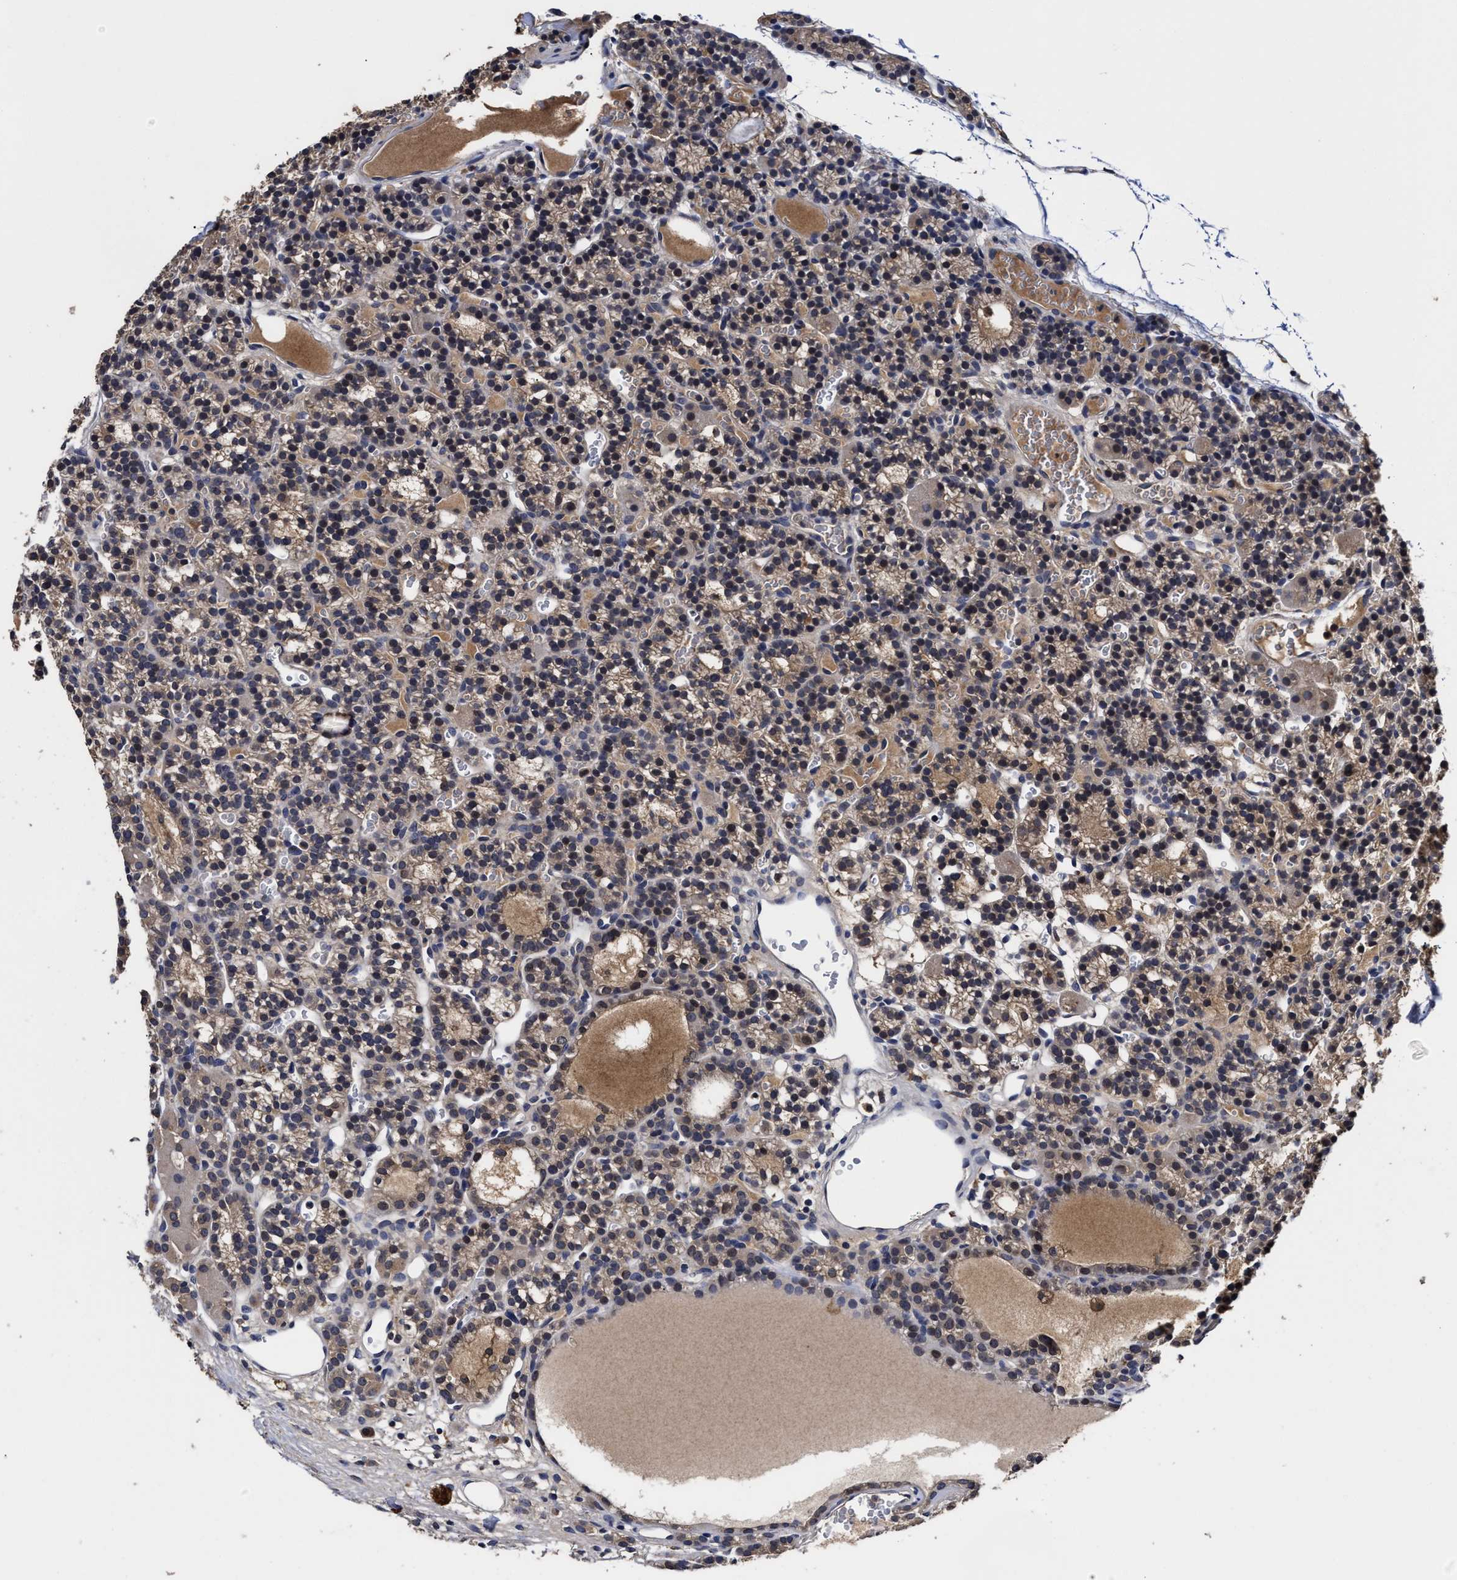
{"staining": {"intensity": "moderate", "quantity": ">75%", "location": "cytoplasmic/membranous"}, "tissue": "parathyroid gland", "cell_type": "Glandular cells", "image_type": "normal", "snomed": [{"axis": "morphology", "description": "Normal tissue, NOS"}, {"axis": "morphology", "description": "Adenoma, NOS"}, {"axis": "topography", "description": "Parathyroid gland"}], "caption": "Protein staining of normal parathyroid gland demonstrates moderate cytoplasmic/membranous staining in about >75% of glandular cells.", "gene": "SOCS5", "patient": {"sex": "female", "age": 58}}